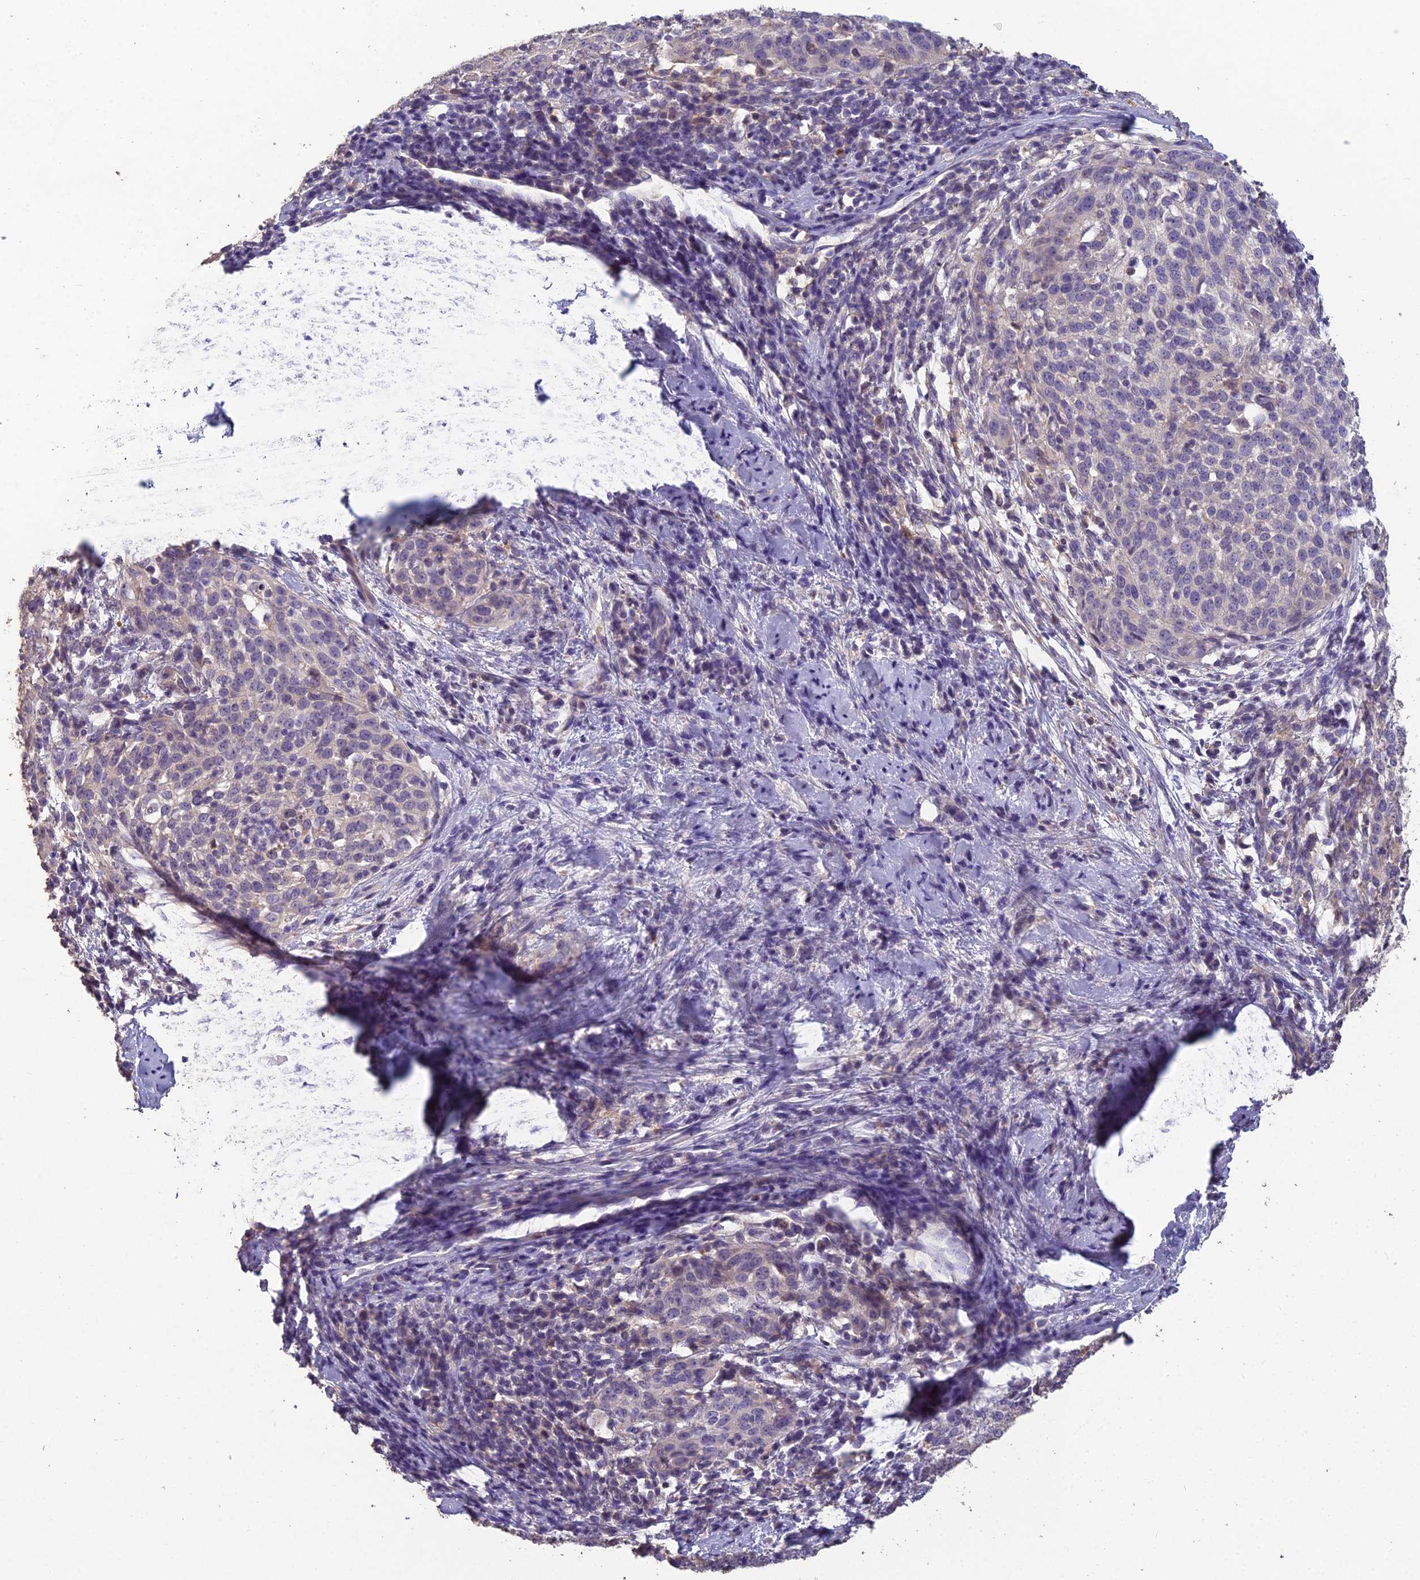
{"staining": {"intensity": "negative", "quantity": "none", "location": "none"}, "tissue": "cervical cancer", "cell_type": "Tumor cells", "image_type": "cancer", "snomed": [{"axis": "morphology", "description": "Squamous cell carcinoma, NOS"}, {"axis": "topography", "description": "Cervix"}], "caption": "Immunohistochemistry (IHC) histopathology image of neoplastic tissue: human cervical cancer (squamous cell carcinoma) stained with DAB reveals no significant protein staining in tumor cells.", "gene": "CEACAM16", "patient": {"sex": "female", "age": 57}}